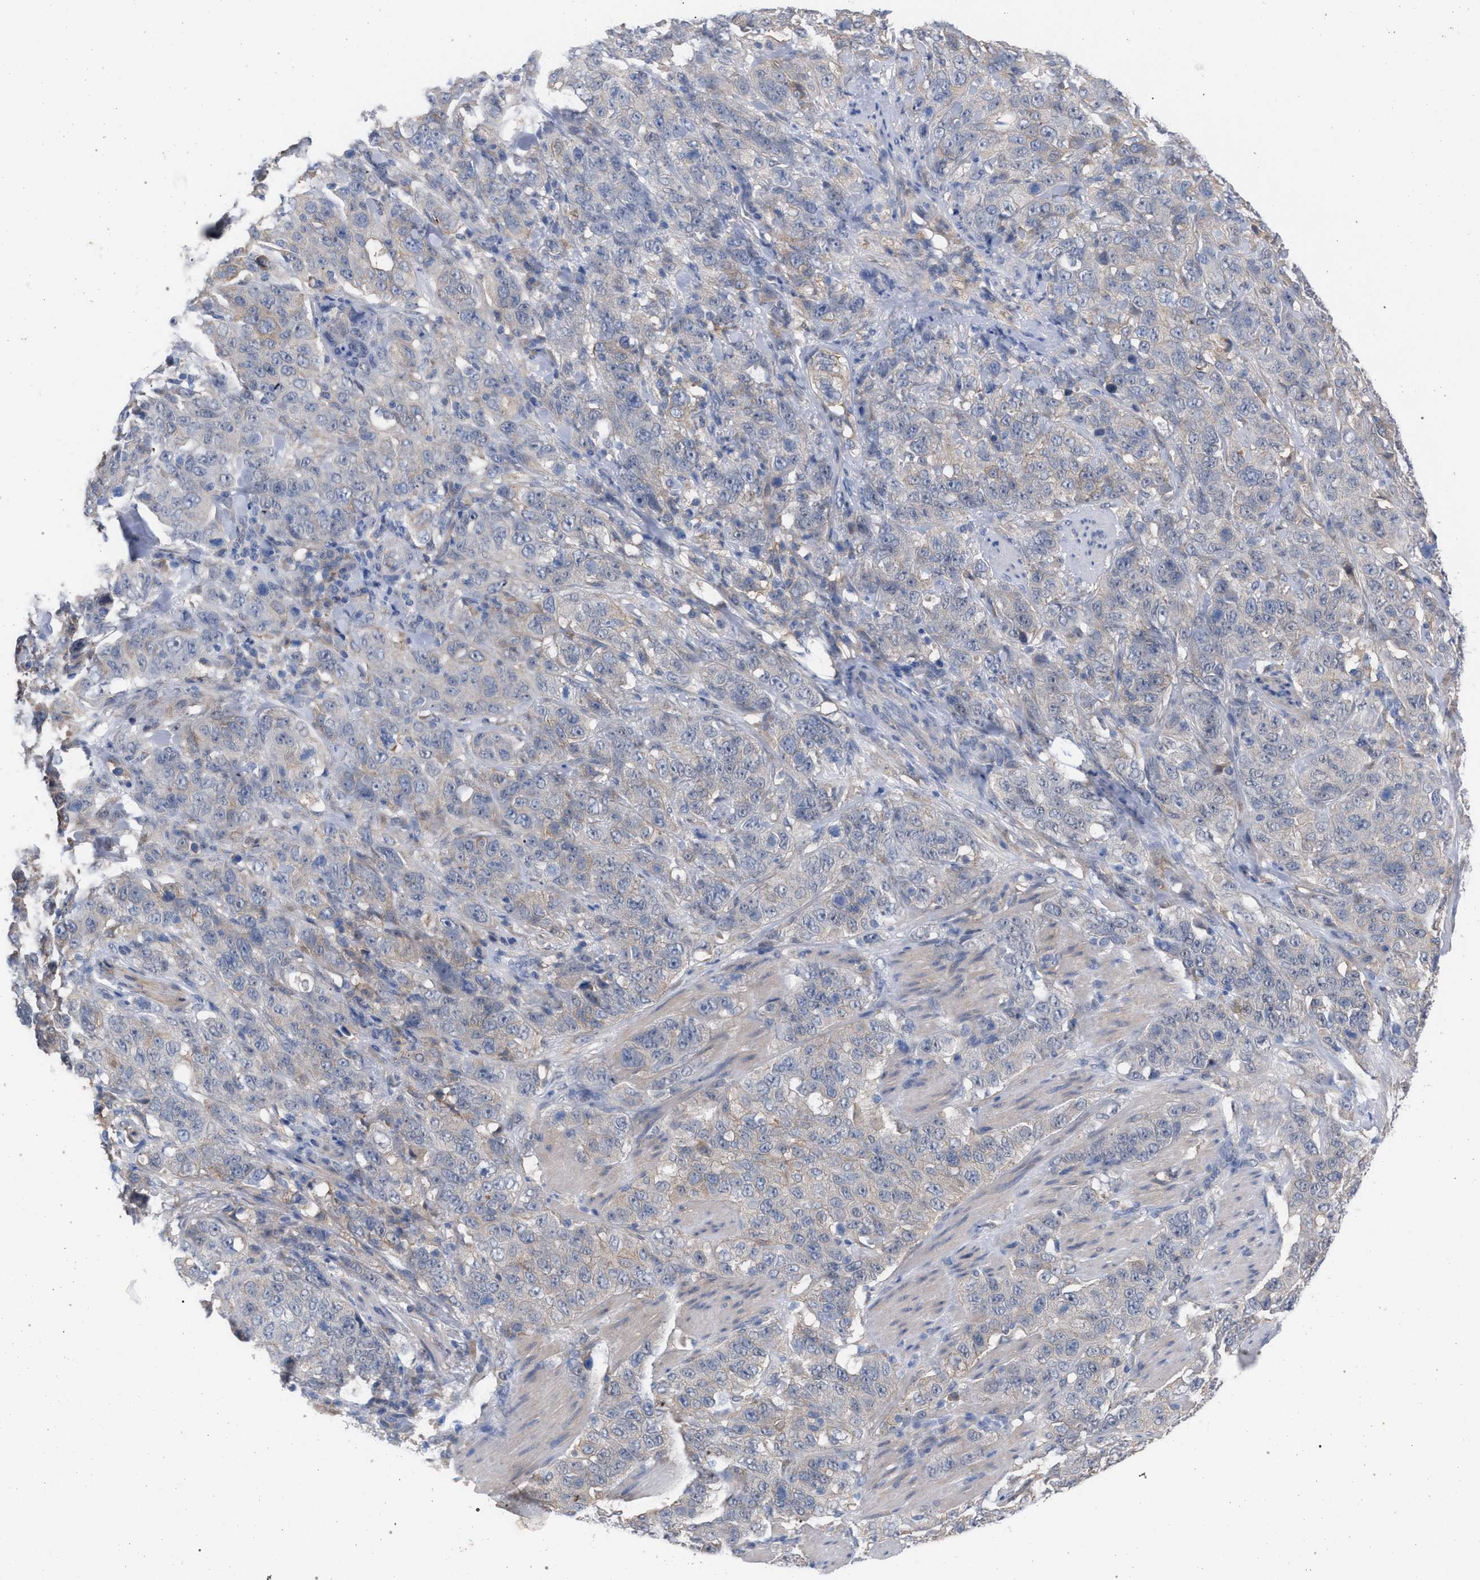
{"staining": {"intensity": "weak", "quantity": "<25%", "location": "cytoplasmic/membranous"}, "tissue": "stomach cancer", "cell_type": "Tumor cells", "image_type": "cancer", "snomed": [{"axis": "morphology", "description": "Adenocarcinoma, NOS"}, {"axis": "topography", "description": "Stomach"}], "caption": "This is an immunohistochemistry (IHC) image of human stomach cancer (adenocarcinoma). There is no positivity in tumor cells.", "gene": "FHOD3", "patient": {"sex": "male", "age": 48}}